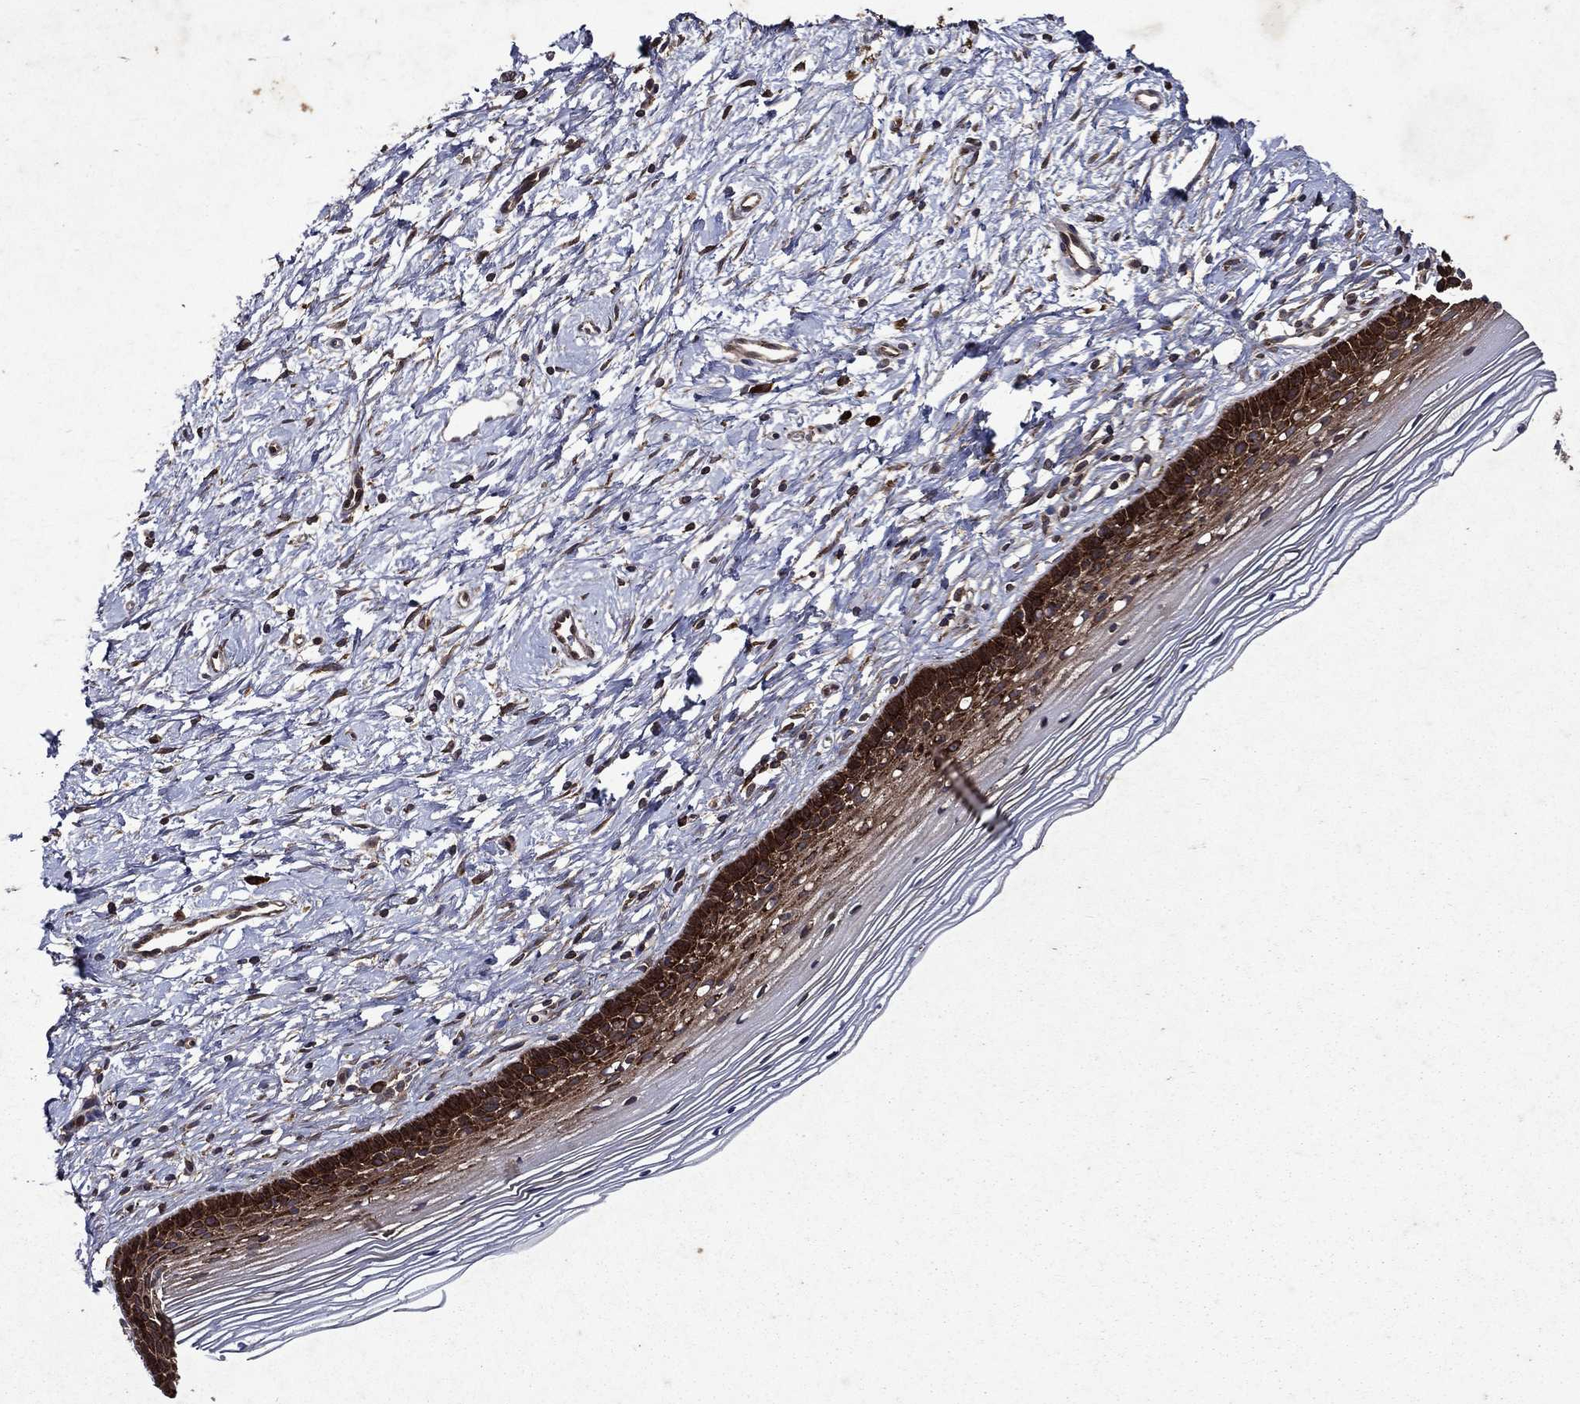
{"staining": {"intensity": "moderate", "quantity": ">75%", "location": "cytoplasmic/membranous"}, "tissue": "cervix", "cell_type": "Glandular cells", "image_type": "normal", "snomed": [{"axis": "morphology", "description": "Normal tissue, NOS"}, {"axis": "topography", "description": "Cervix"}], "caption": "IHC (DAB) staining of normal cervix displays moderate cytoplasmic/membranous protein expression in approximately >75% of glandular cells.", "gene": "EIF2B4", "patient": {"sex": "female", "age": 39}}